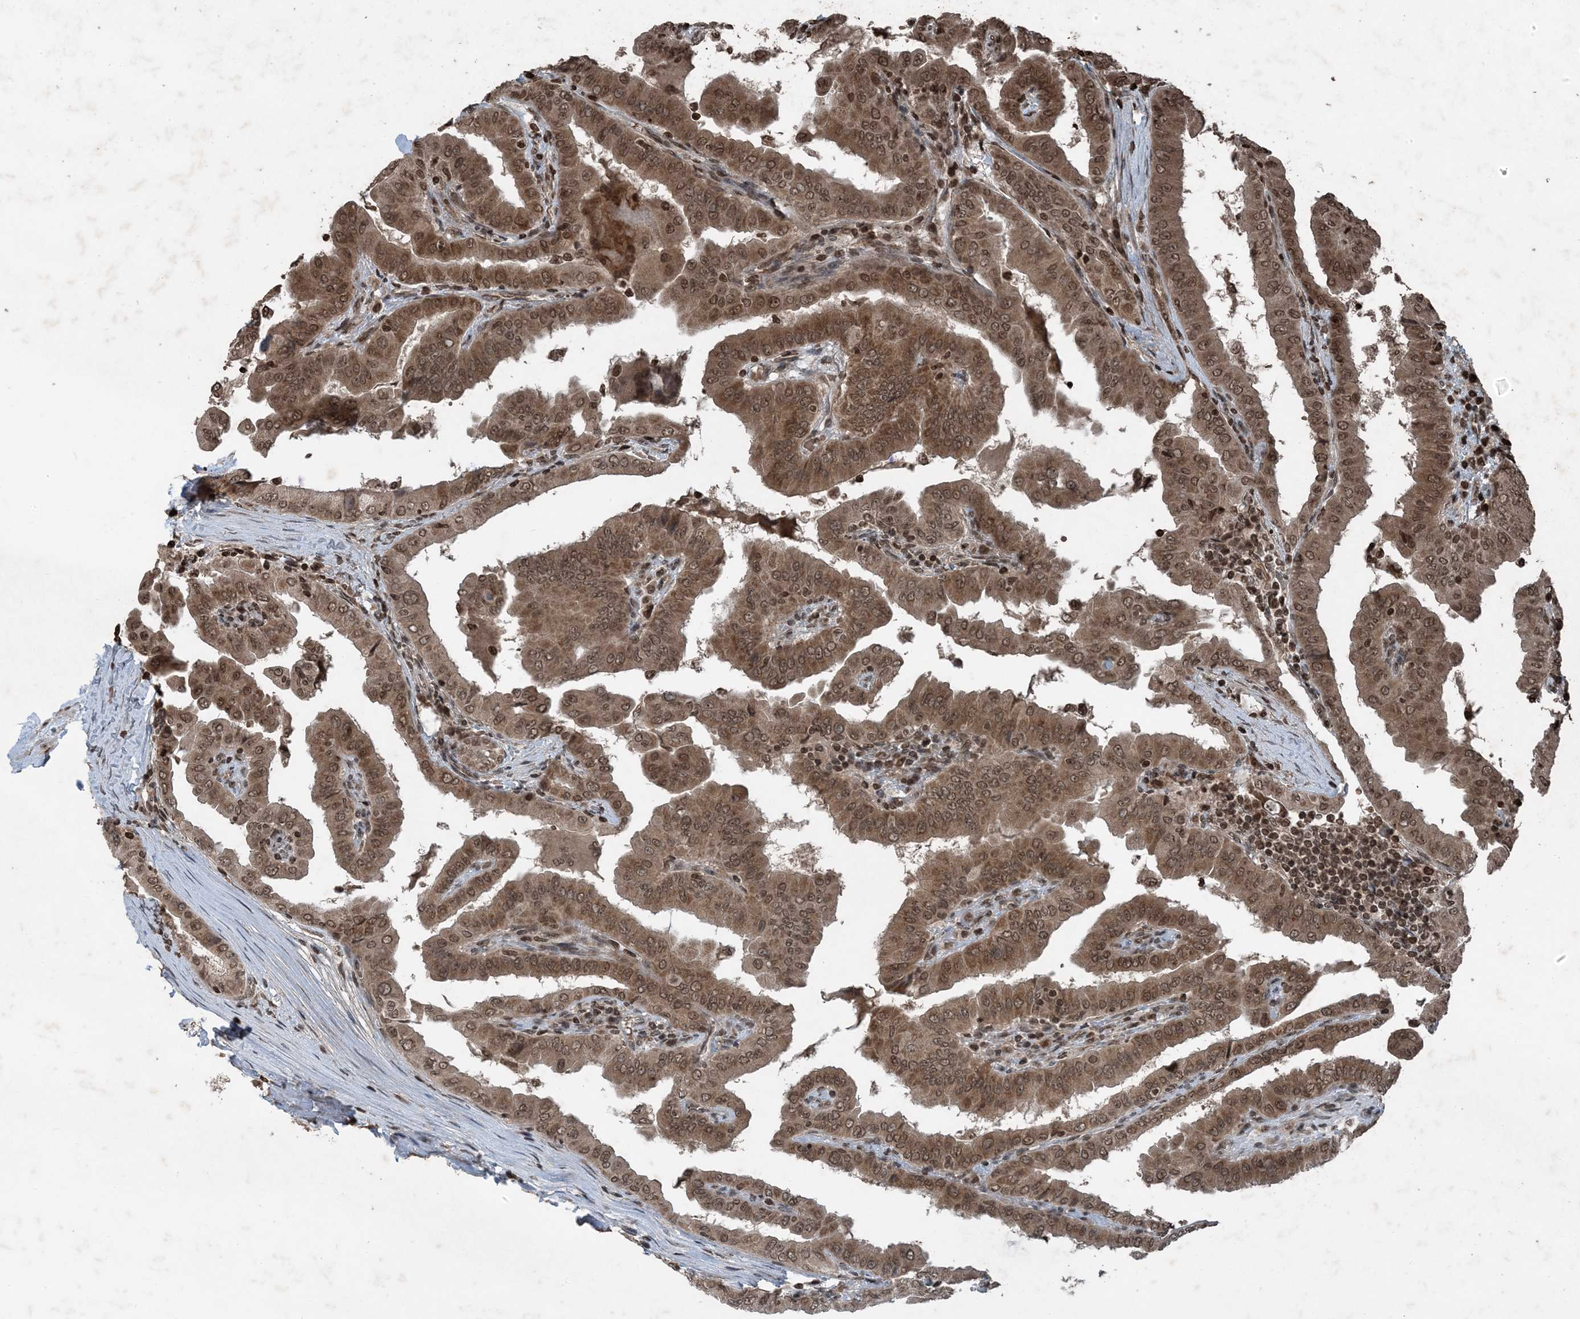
{"staining": {"intensity": "moderate", "quantity": ">75%", "location": "cytoplasmic/membranous,nuclear"}, "tissue": "thyroid cancer", "cell_type": "Tumor cells", "image_type": "cancer", "snomed": [{"axis": "morphology", "description": "Papillary adenocarcinoma, NOS"}, {"axis": "topography", "description": "Thyroid gland"}], "caption": "Human papillary adenocarcinoma (thyroid) stained with a brown dye reveals moderate cytoplasmic/membranous and nuclear positive staining in approximately >75% of tumor cells.", "gene": "ZFAND2B", "patient": {"sex": "male", "age": 33}}